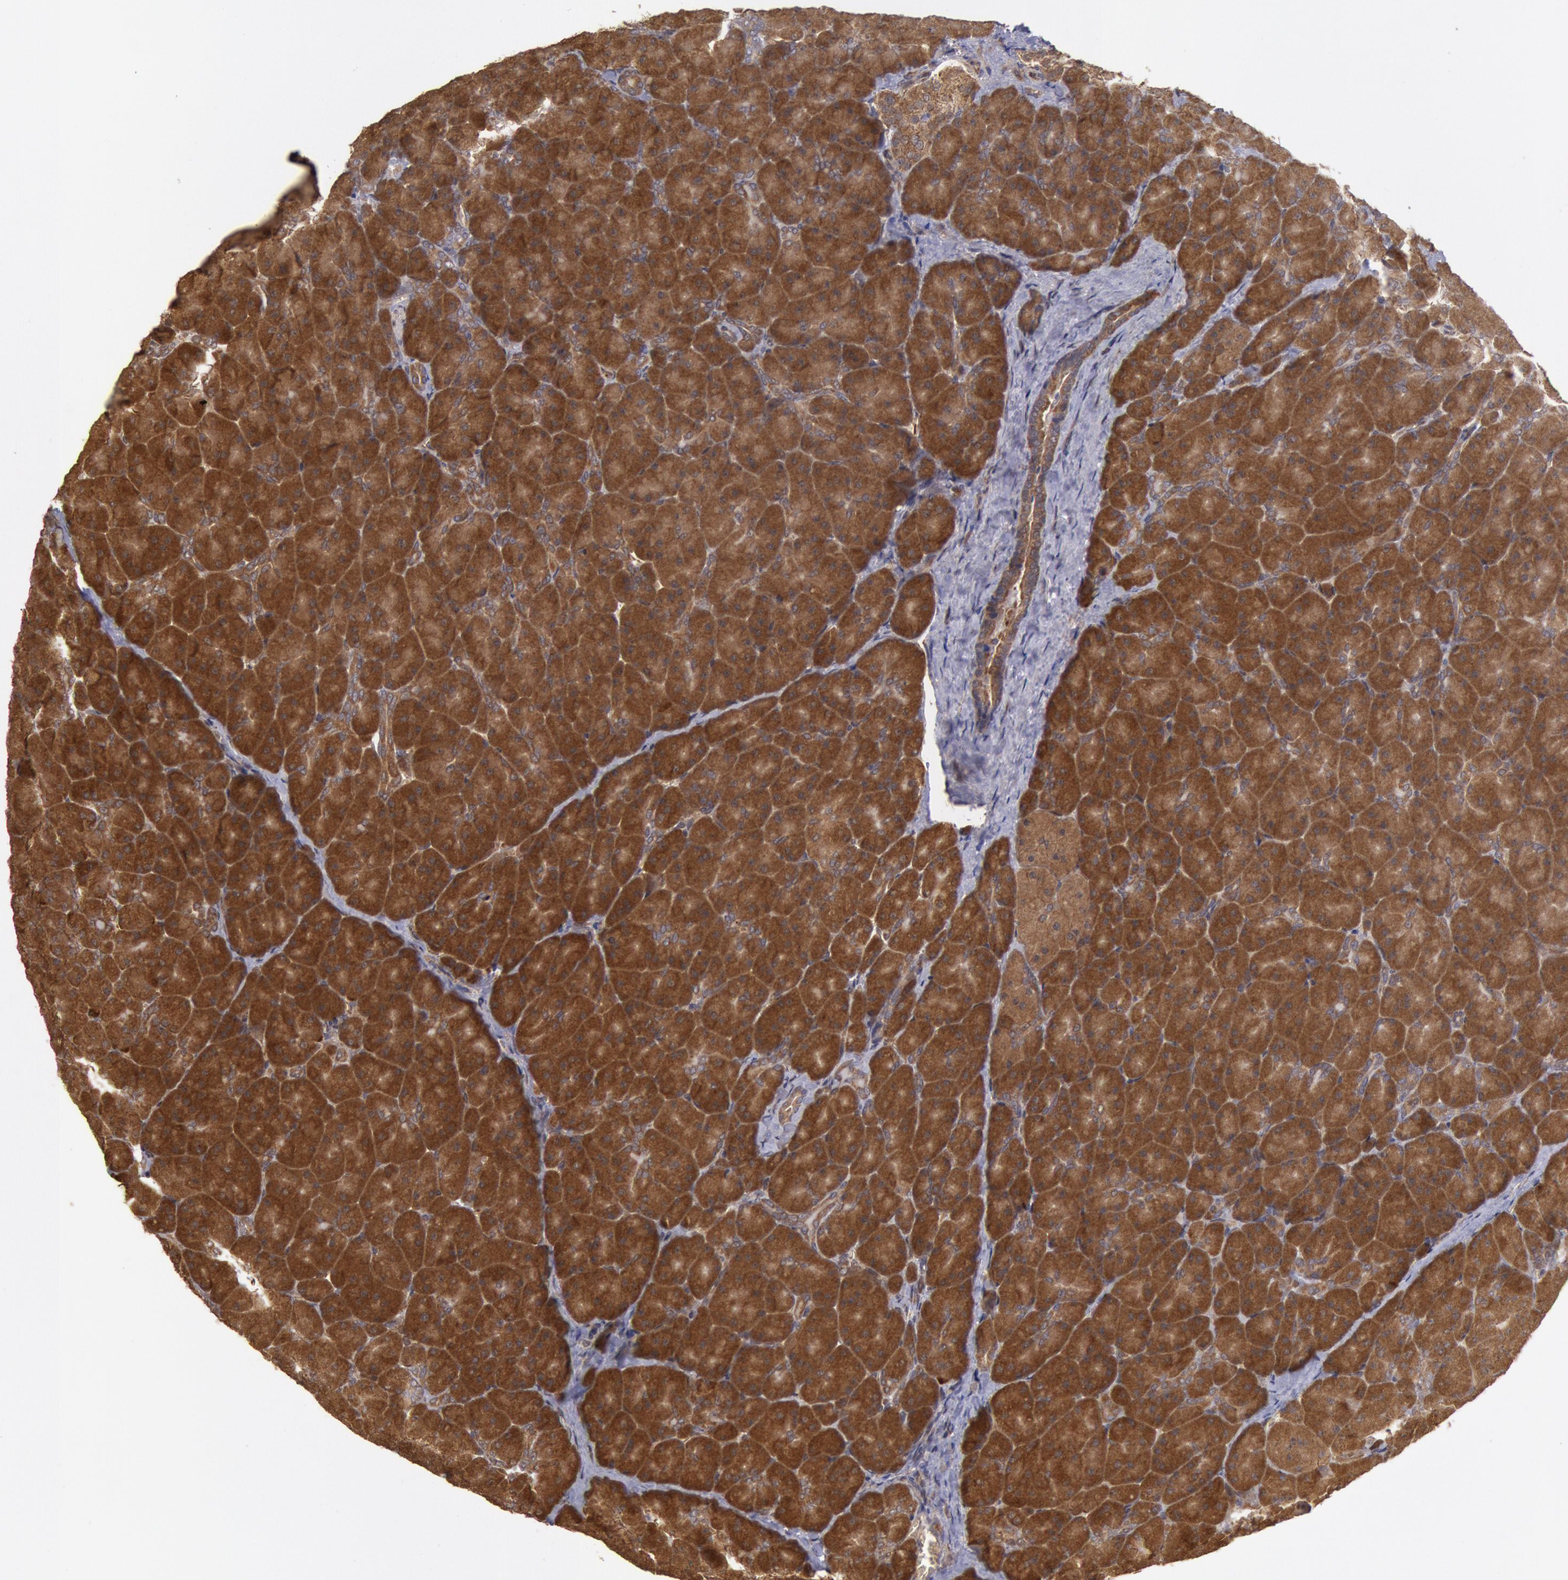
{"staining": {"intensity": "strong", "quantity": ">75%", "location": "cytoplasmic/membranous"}, "tissue": "pancreas", "cell_type": "Exocrine glandular cells", "image_type": "normal", "snomed": [{"axis": "morphology", "description": "Normal tissue, NOS"}, {"axis": "topography", "description": "Pancreas"}], "caption": "An immunohistochemistry micrograph of benign tissue is shown. Protein staining in brown shows strong cytoplasmic/membranous positivity in pancreas within exocrine glandular cells.", "gene": "USP14", "patient": {"sex": "male", "age": 66}}